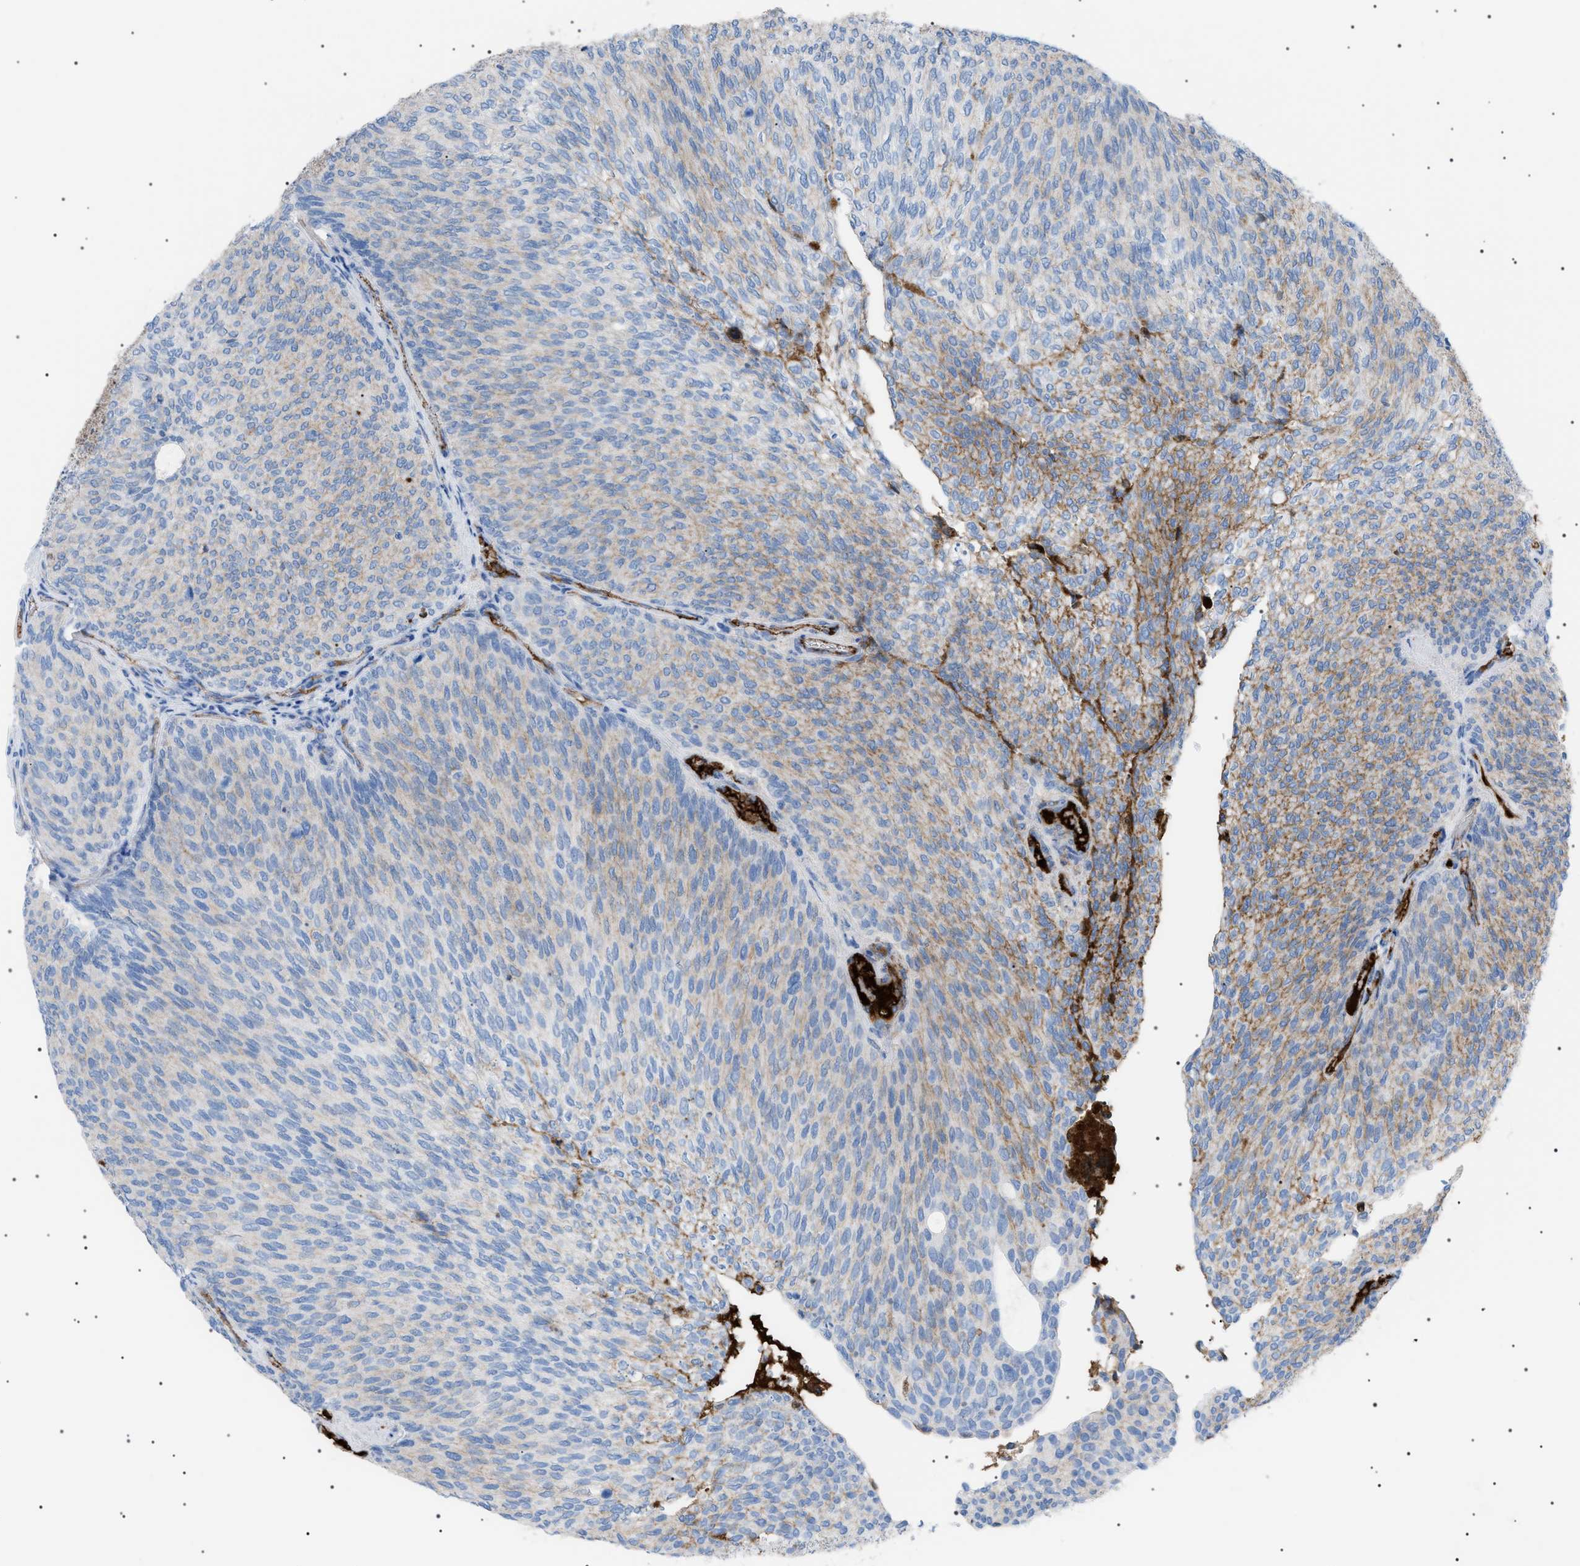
{"staining": {"intensity": "weak", "quantity": "25%-75%", "location": "cytoplasmic/membranous"}, "tissue": "urothelial cancer", "cell_type": "Tumor cells", "image_type": "cancer", "snomed": [{"axis": "morphology", "description": "Urothelial carcinoma, Low grade"}, {"axis": "topography", "description": "Urinary bladder"}], "caption": "Urothelial cancer stained with IHC demonstrates weak cytoplasmic/membranous staining in approximately 25%-75% of tumor cells. The staining was performed using DAB (3,3'-diaminobenzidine), with brown indicating positive protein expression. Nuclei are stained blue with hematoxylin.", "gene": "LPA", "patient": {"sex": "female", "age": 79}}